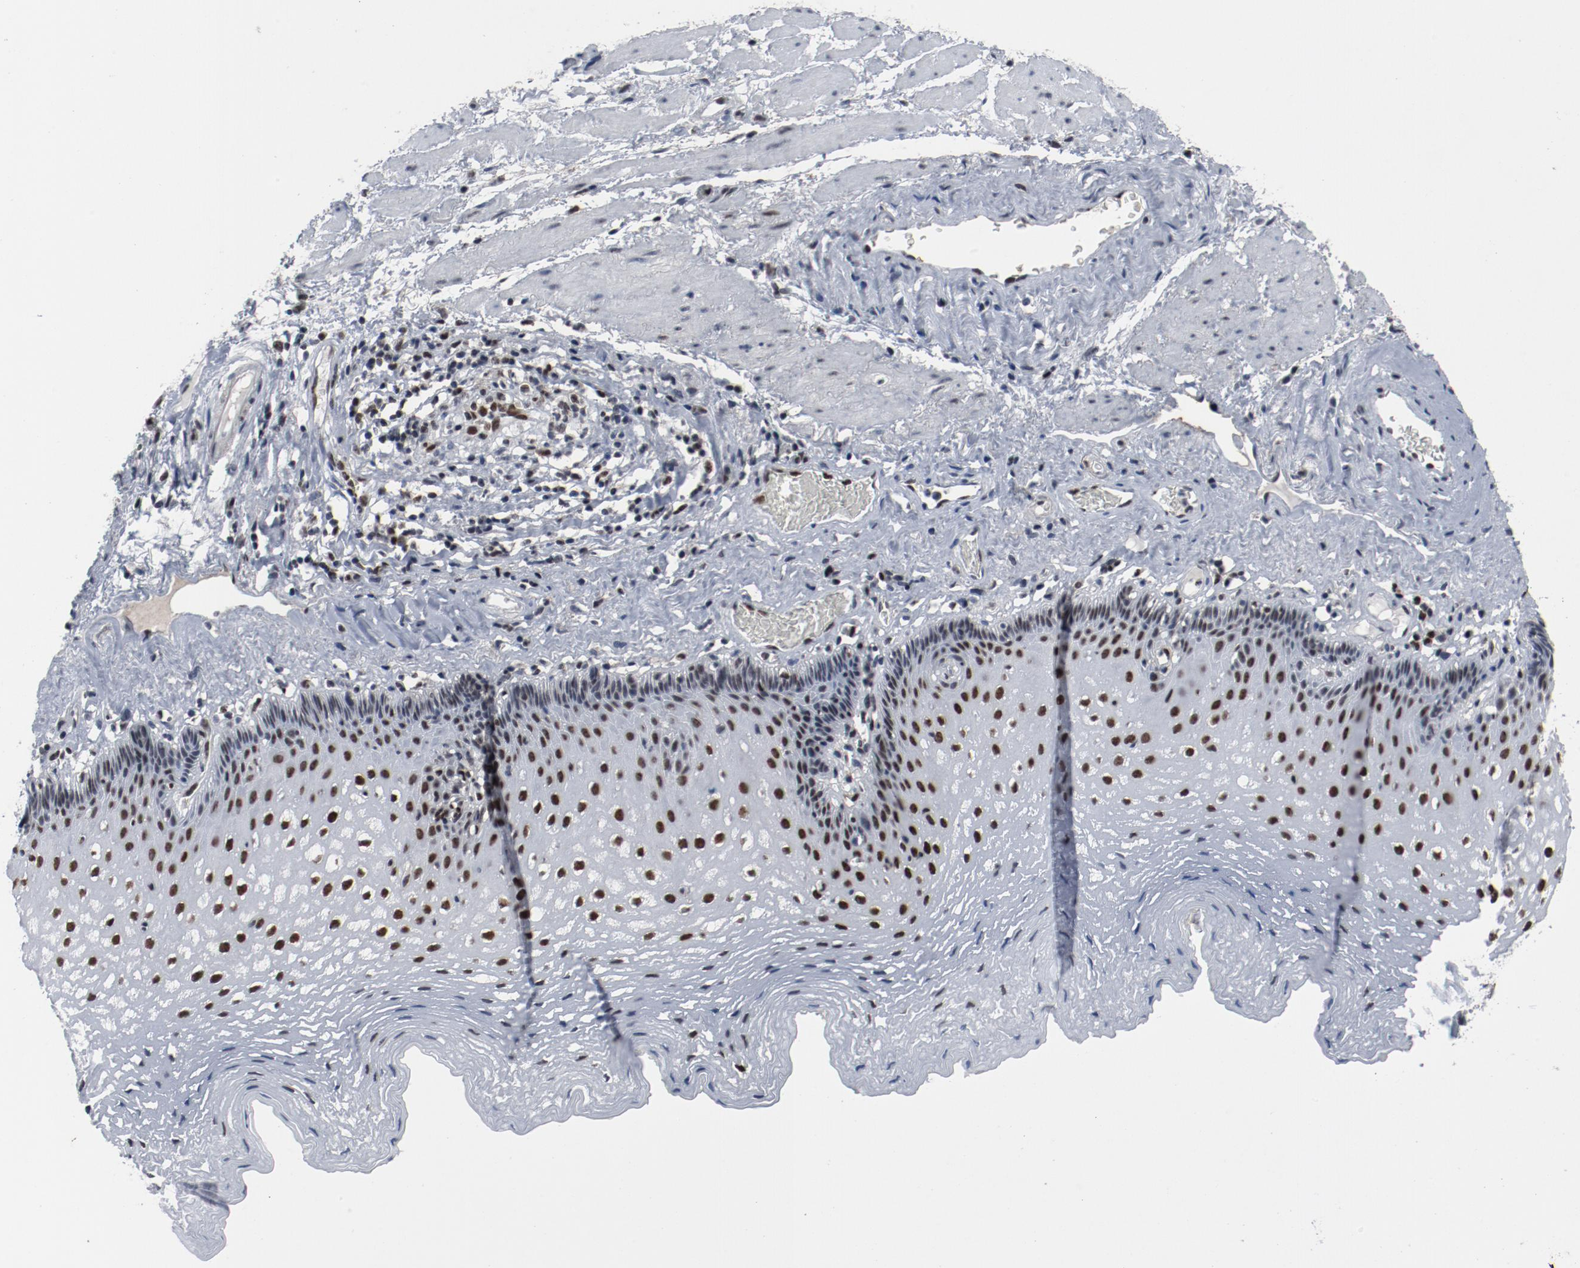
{"staining": {"intensity": "moderate", "quantity": "25%-75%", "location": "nuclear"}, "tissue": "esophagus", "cell_type": "Squamous epithelial cells", "image_type": "normal", "snomed": [{"axis": "morphology", "description": "Normal tissue, NOS"}, {"axis": "topography", "description": "Esophagus"}], "caption": "Protein expression analysis of normal esophagus demonstrates moderate nuclear staining in approximately 25%-75% of squamous epithelial cells. Nuclei are stained in blue.", "gene": "JMJD6", "patient": {"sex": "female", "age": 70}}